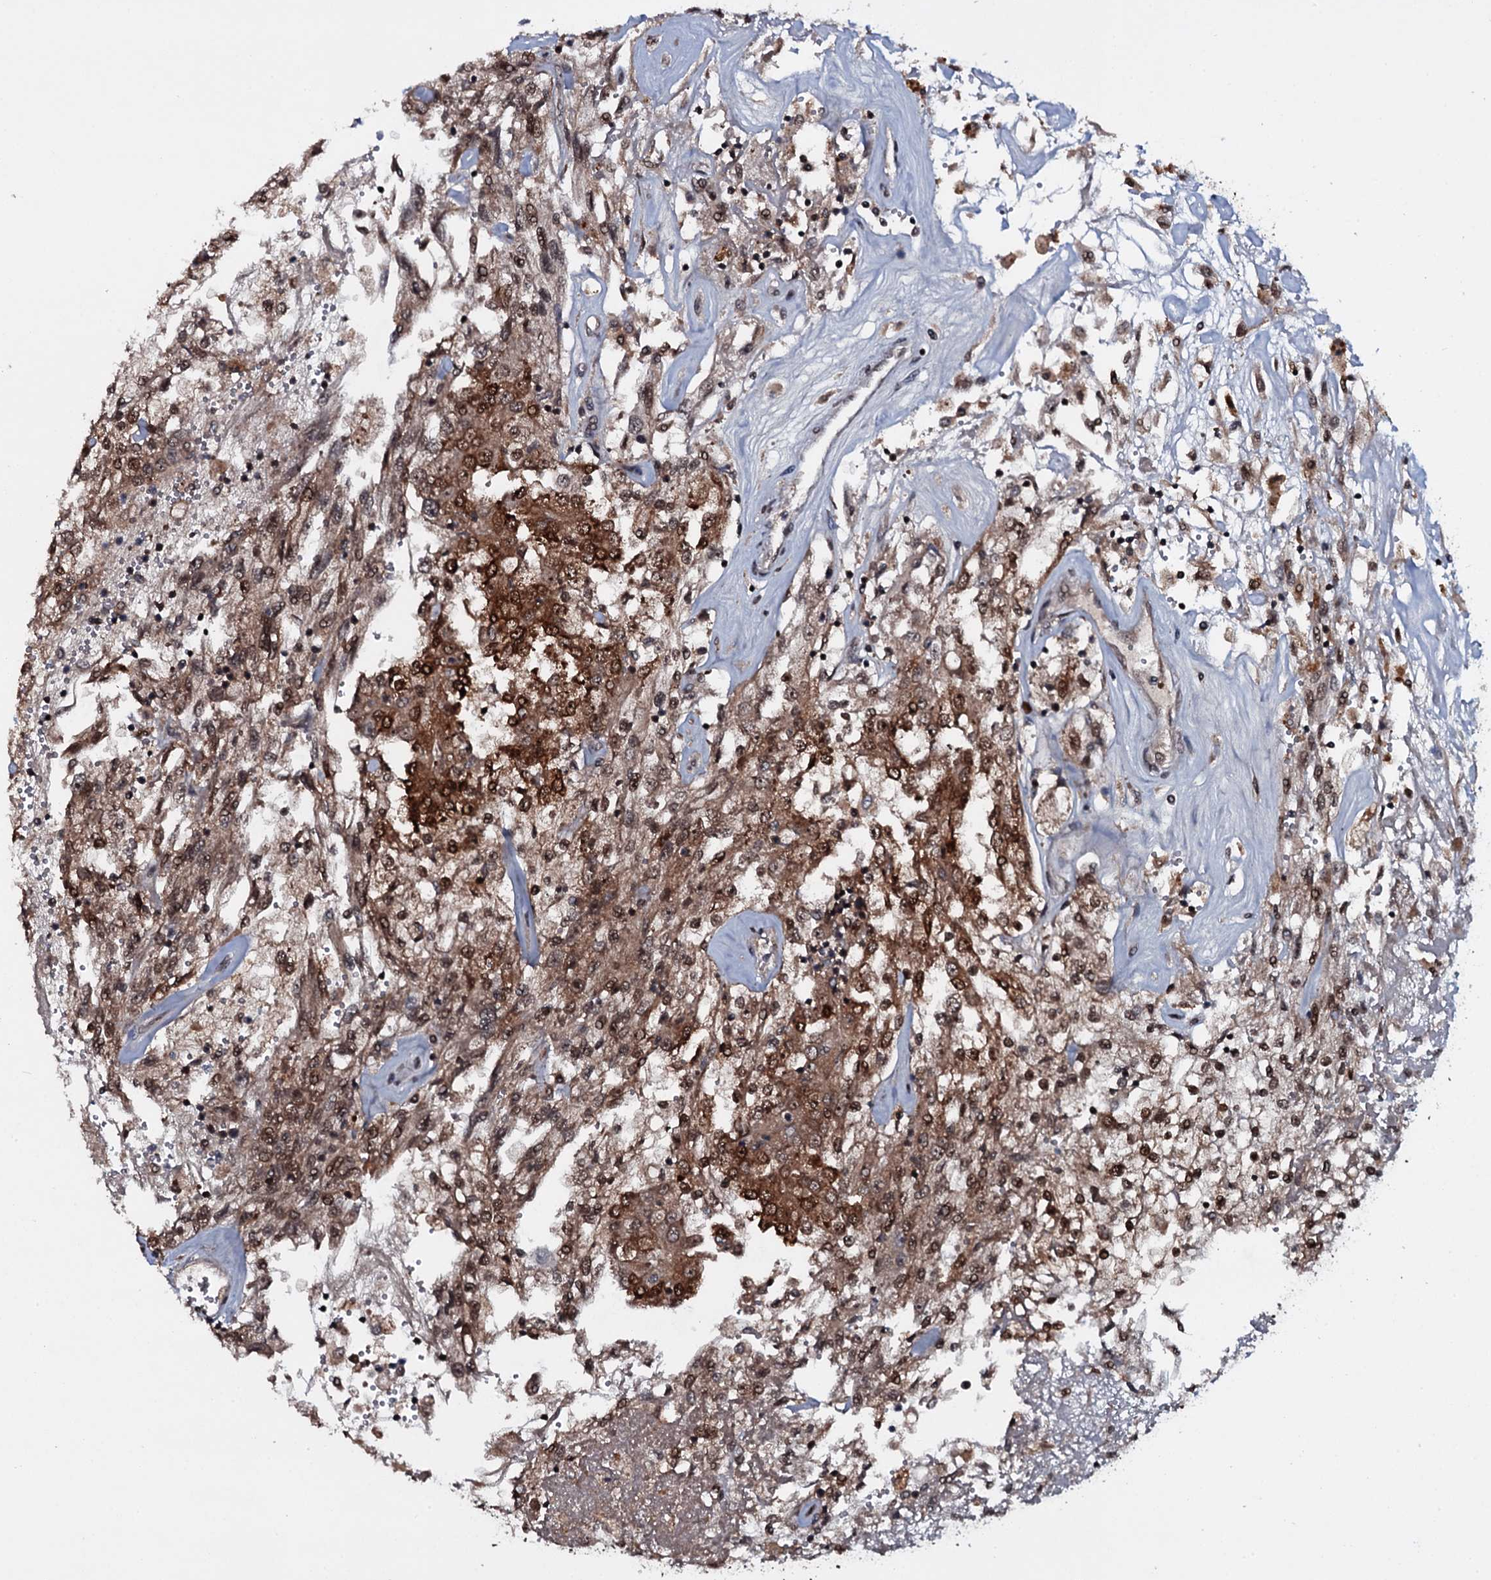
{"staining": {"intensity": "moderate", "quantity": ">75%", "location": "cytoplasmic/membranous,nuclear"}, "tissue": "renal cancer", "cell_type": "Tumor cells", "image_type": "cancer", "snomed": [{"axis": "morphology", "description": "Adenocarcinoma, NOS"}, {"axis": "topography", "description": "Kidney"}], "caption": "Immunohistochemistry (IHC) staining of renal cancer (adenocarcinoma), which demonstrates medium levels of moderate cytoplasmic/membranous and nuclear staining in approximately >75% of tumor cells indicating moderate cytoplasmic/membranous and nuclear protein expression. The staining was performed using DAB (brown) for protein detection and nuclei were counterstained in hematoxylin (blue).", "gene": "HDDC3", "patient": {"sex": "female", "age": 52}}